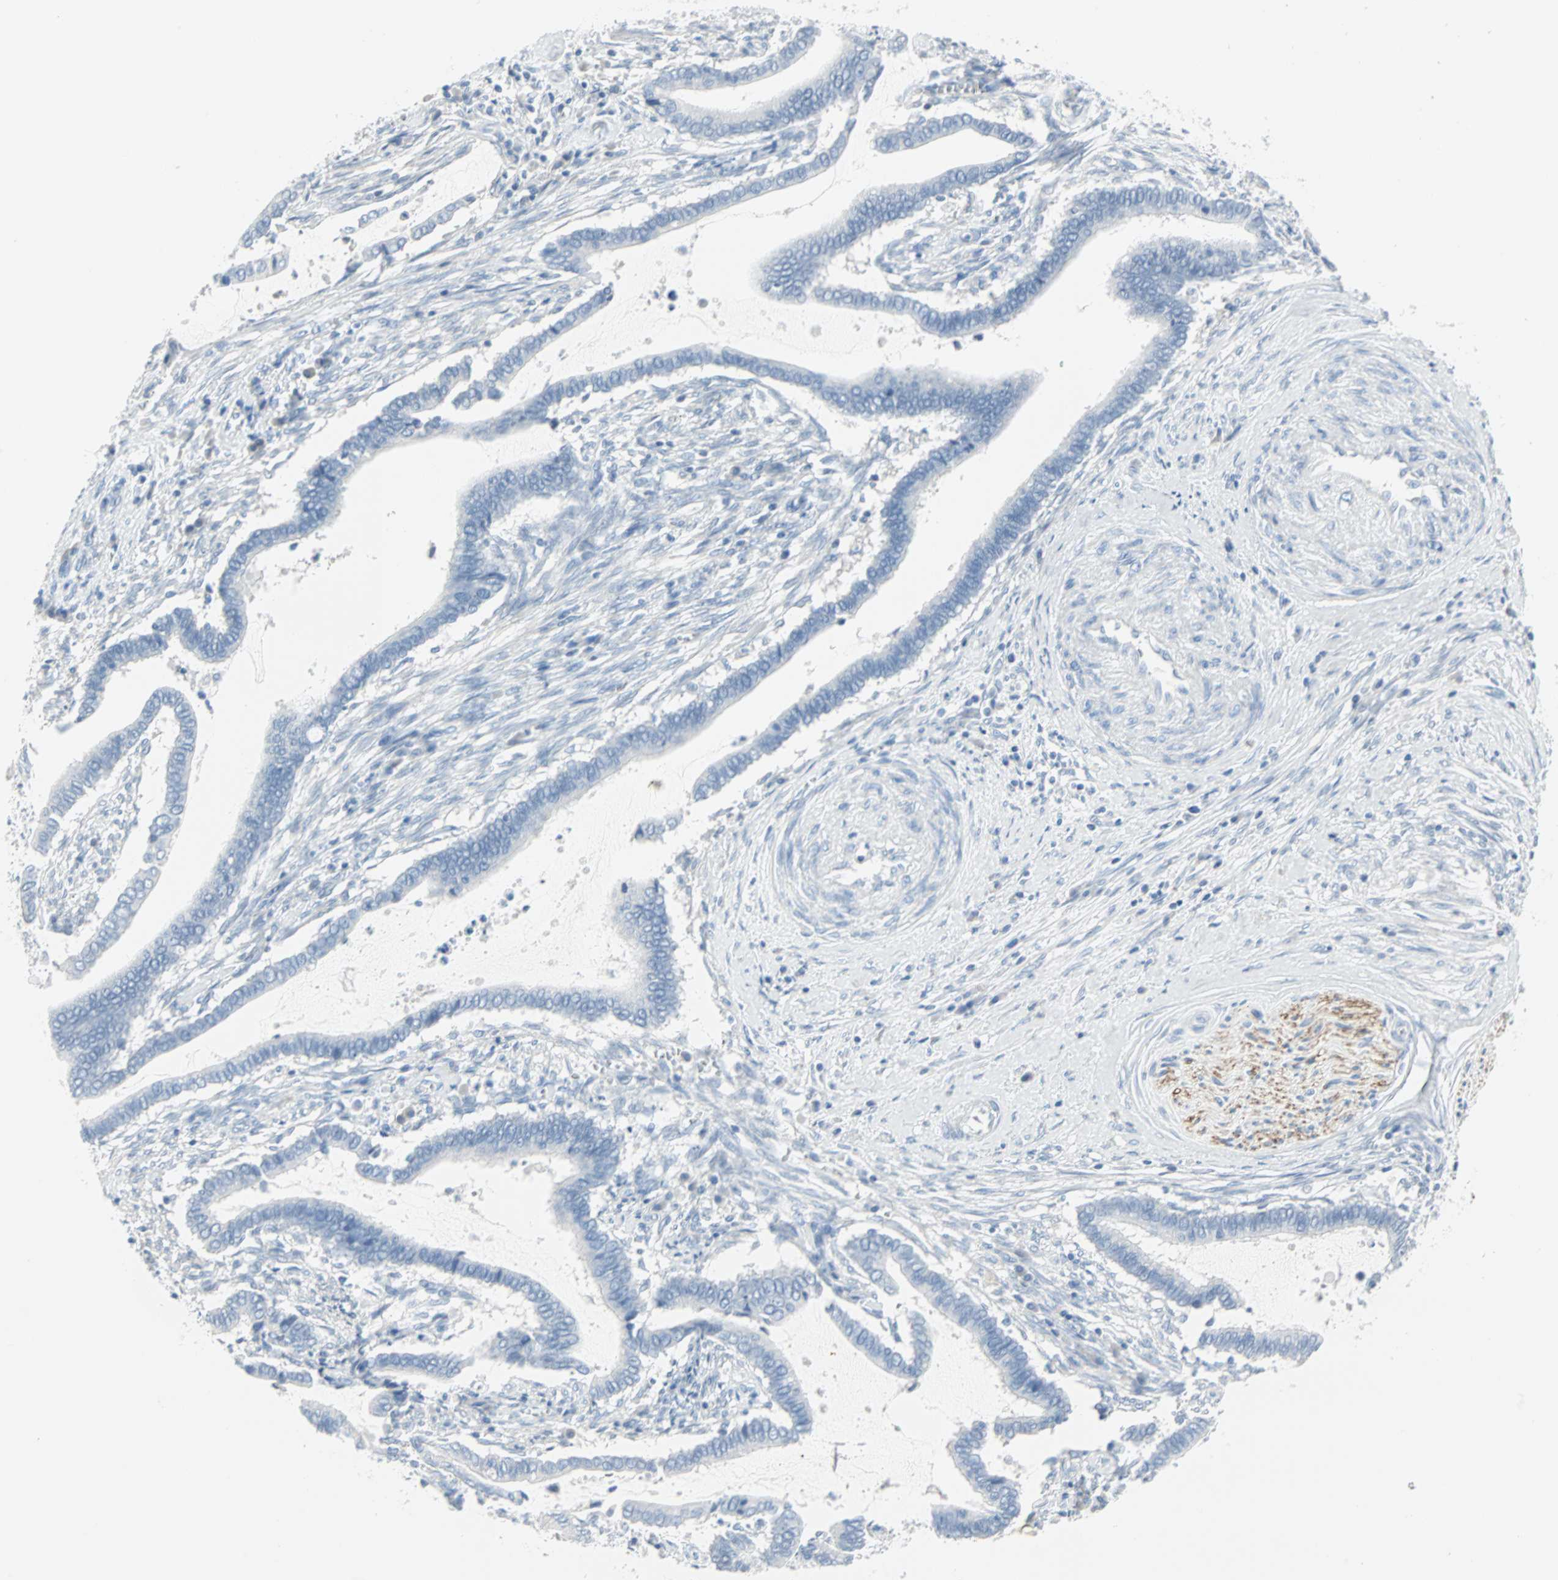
{"staining": {"intensity": "negative", "quantity": "none", "location": "none"}, "tissue": "cervical cancer", "cell_type": "Tumor cells", "image_type": "cancer", "snomed": [{"axis": "morphology", "description": "Adenocarcinoma, NOS"}, {"axis": "topography", "description": "Cervix"}], "caption": "Tumor cells are negative for brown protein staining in cervical cancer (adenocarcinoma). (Brightfield microscopy of DAB immunohistochemistry at high magnification).", "gene": "STX1A", "patient": {"sex": "female", "age": 44}}